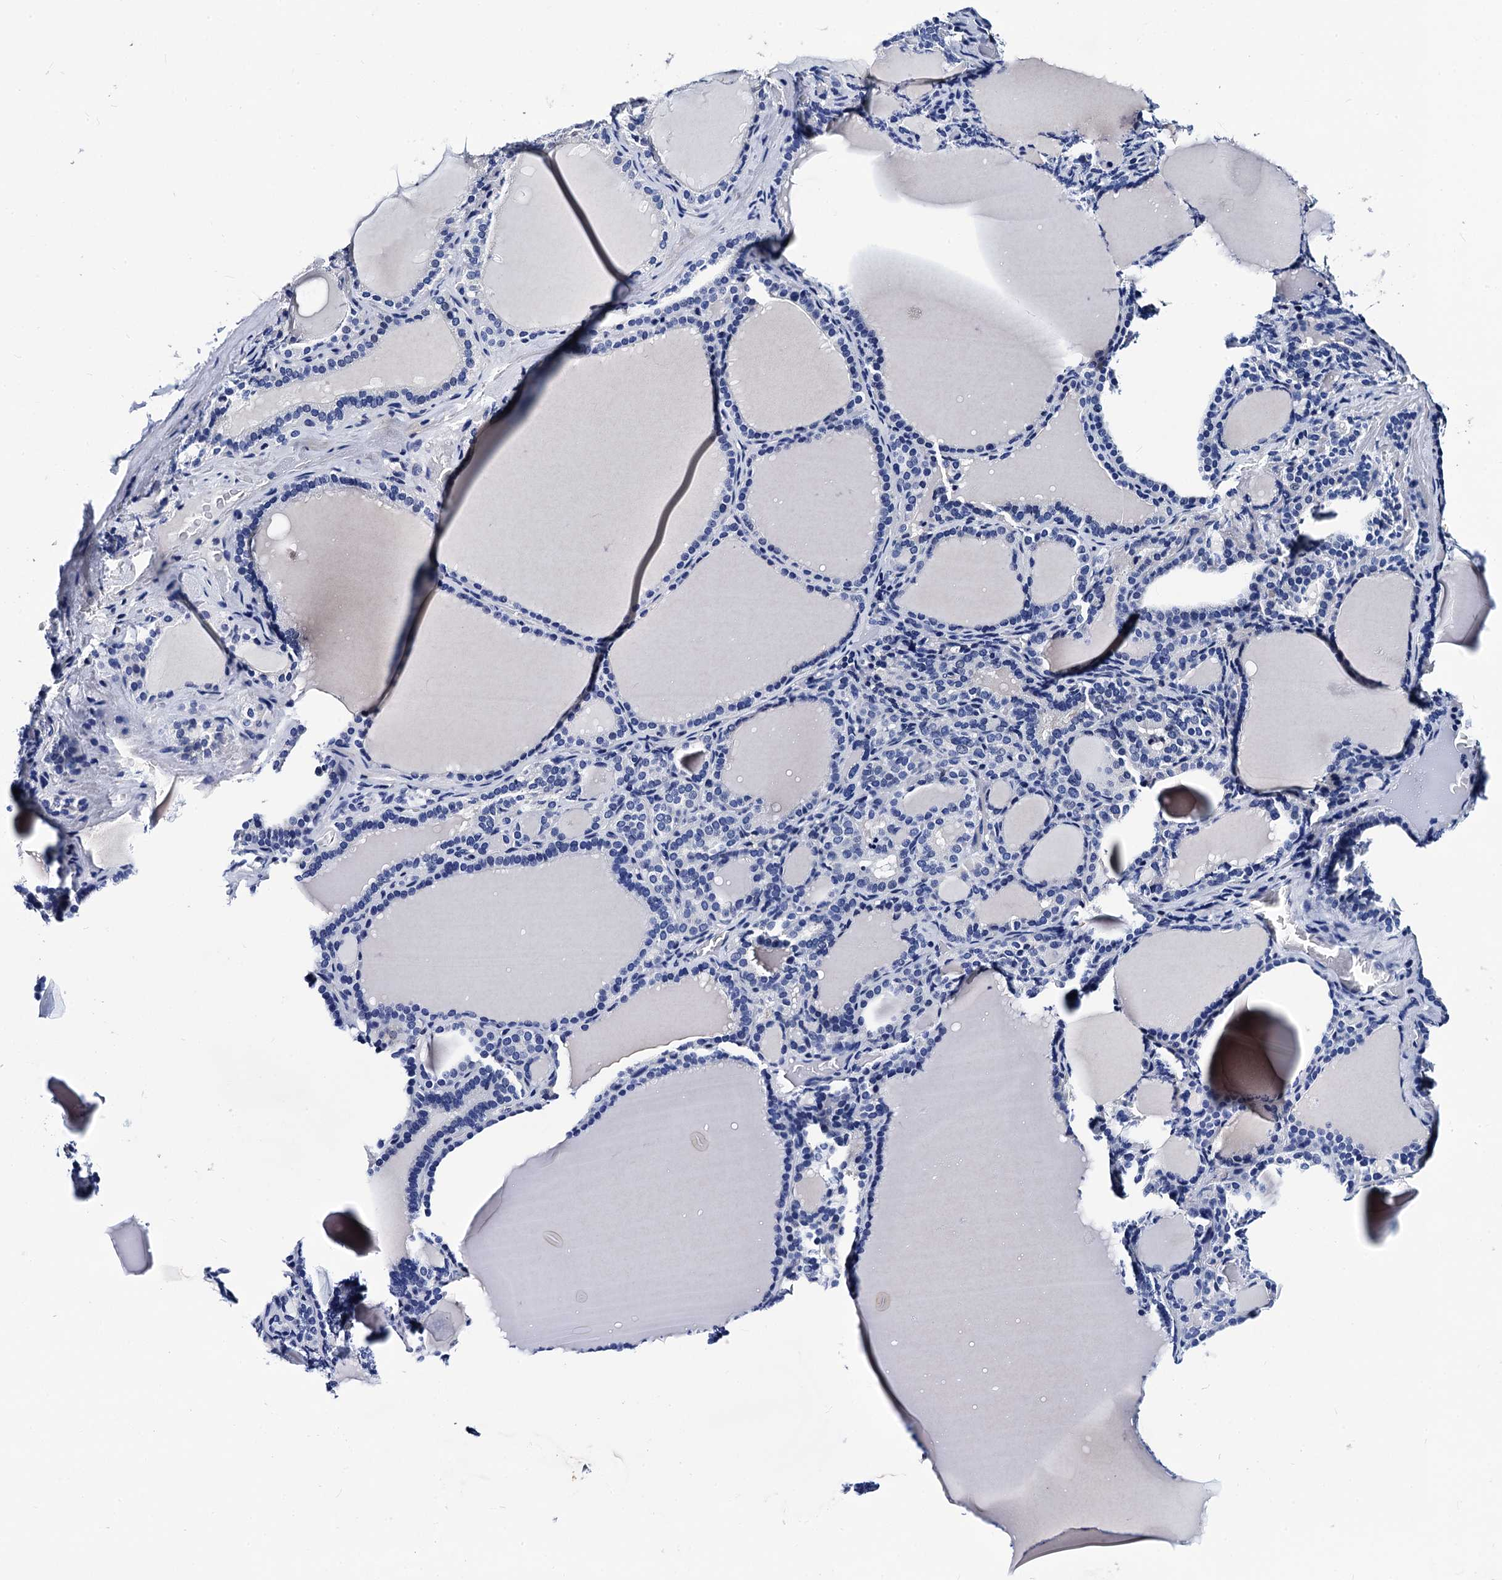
{"staining": {"intensity": "negative", "quantity": "none", "location": "none"}, "tissue": "thyroid gland", "cell_type": "Glandular cells", "image_type": "normal", "snomed": [{"axis": "morphology", "description": "Normal tissue, NOS"}, {"axis": "topography", "description": "Thyroid gland"}], "caption": "There is no significant expression in glandular cells of thyroid gland.", "gene": "LRRC30", "patient": {"sex": "female", "age": 39}}